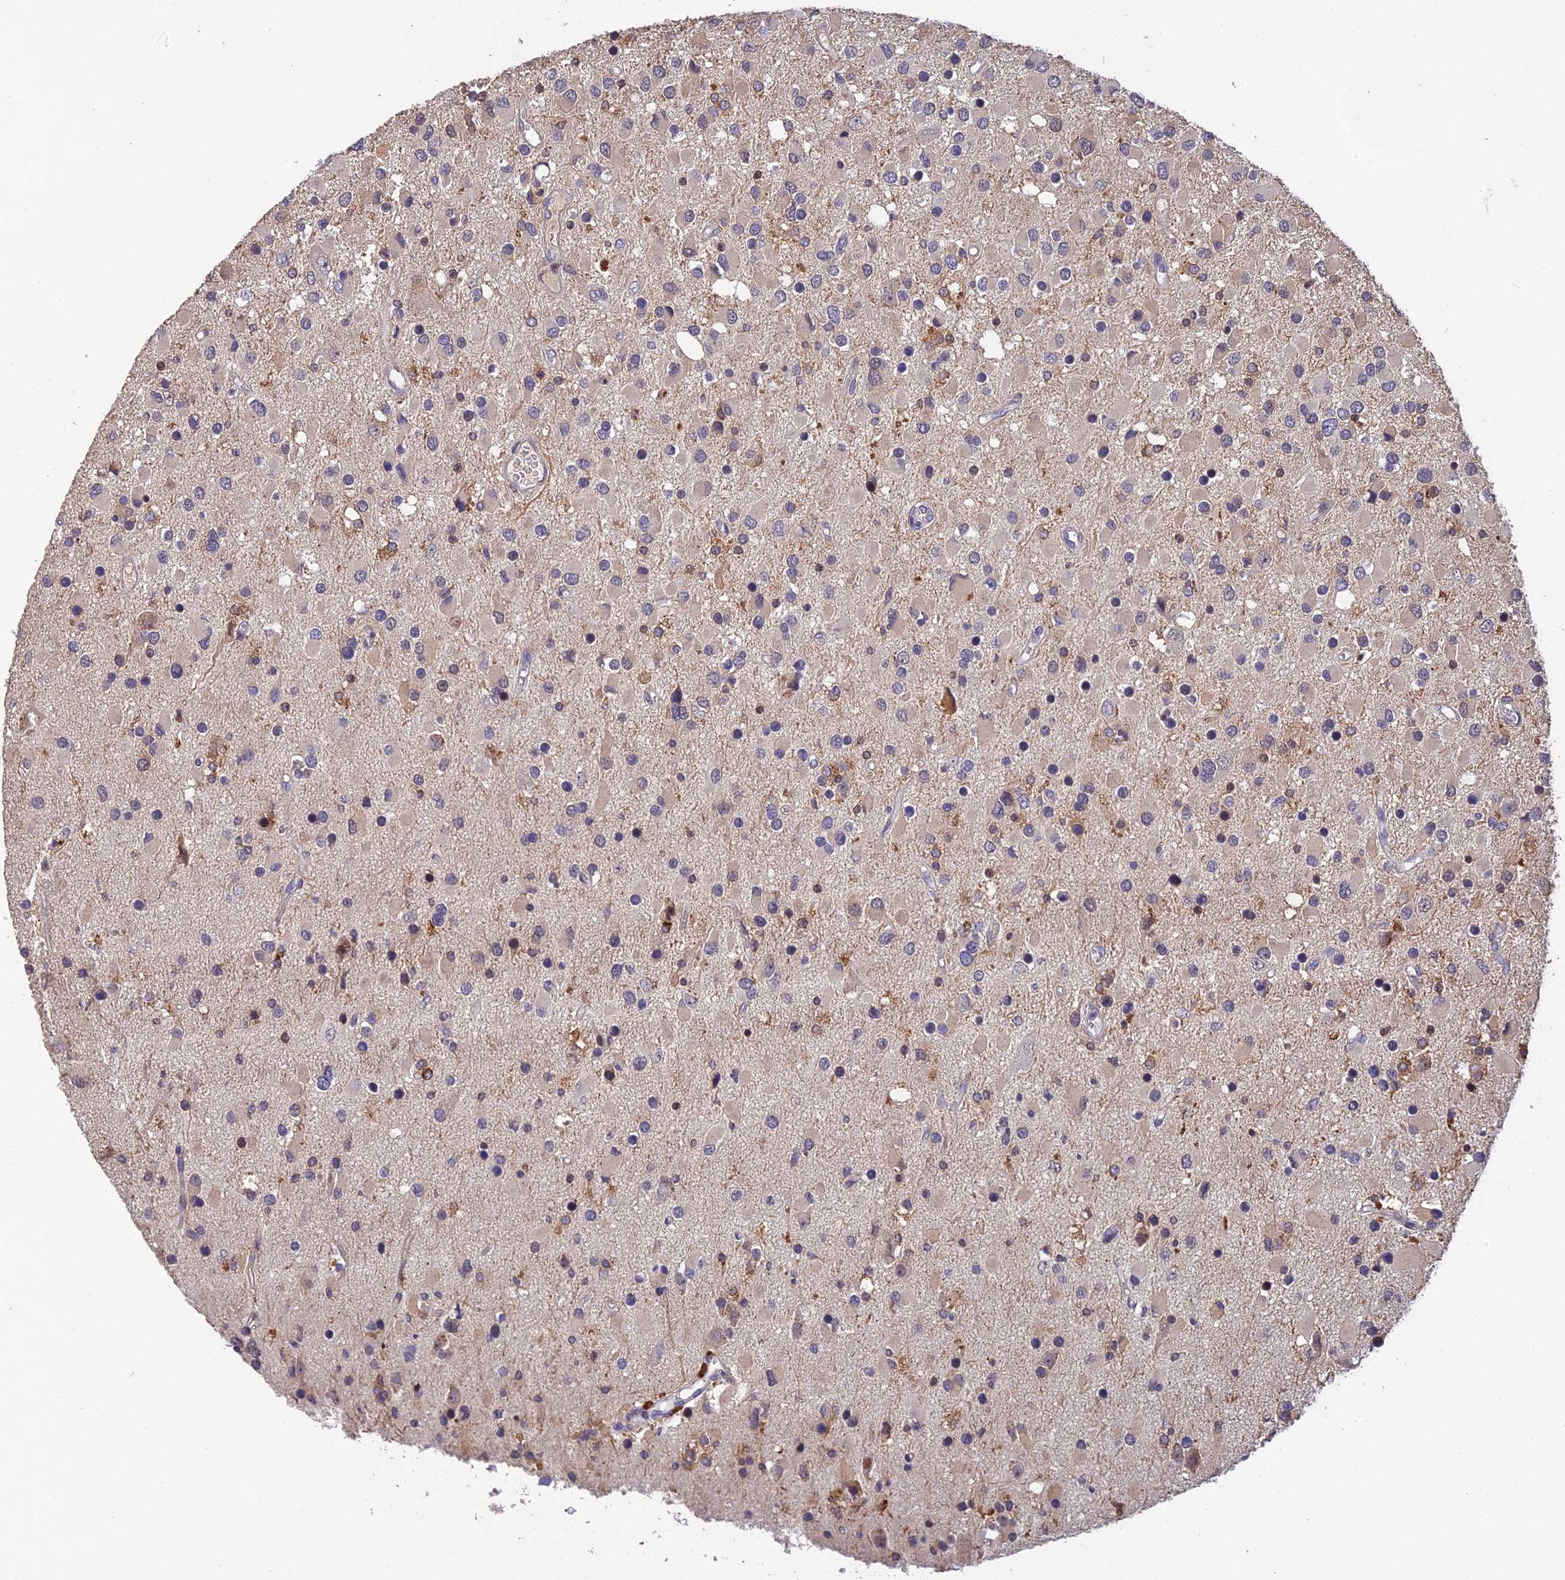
{"staining": {"intensity": "negative", "quantity": "none", "location": "none"}, "tissue": "glioma", "cell_type": "Tumor cells", "image_type": "cancer", "snomed": [{"axis": "morphology", "description": "Glioma, malignant, High grade"}, {"axis": "topography", "description": "Brain"}], "caption": "DAB (3,3'-diaminobenzidine) immunohistochemical staining of human glioma exhibits no significant positivity in tumor cells.", "gene": "DENND5B", "patient": {"sex": "male", "age": 53}}